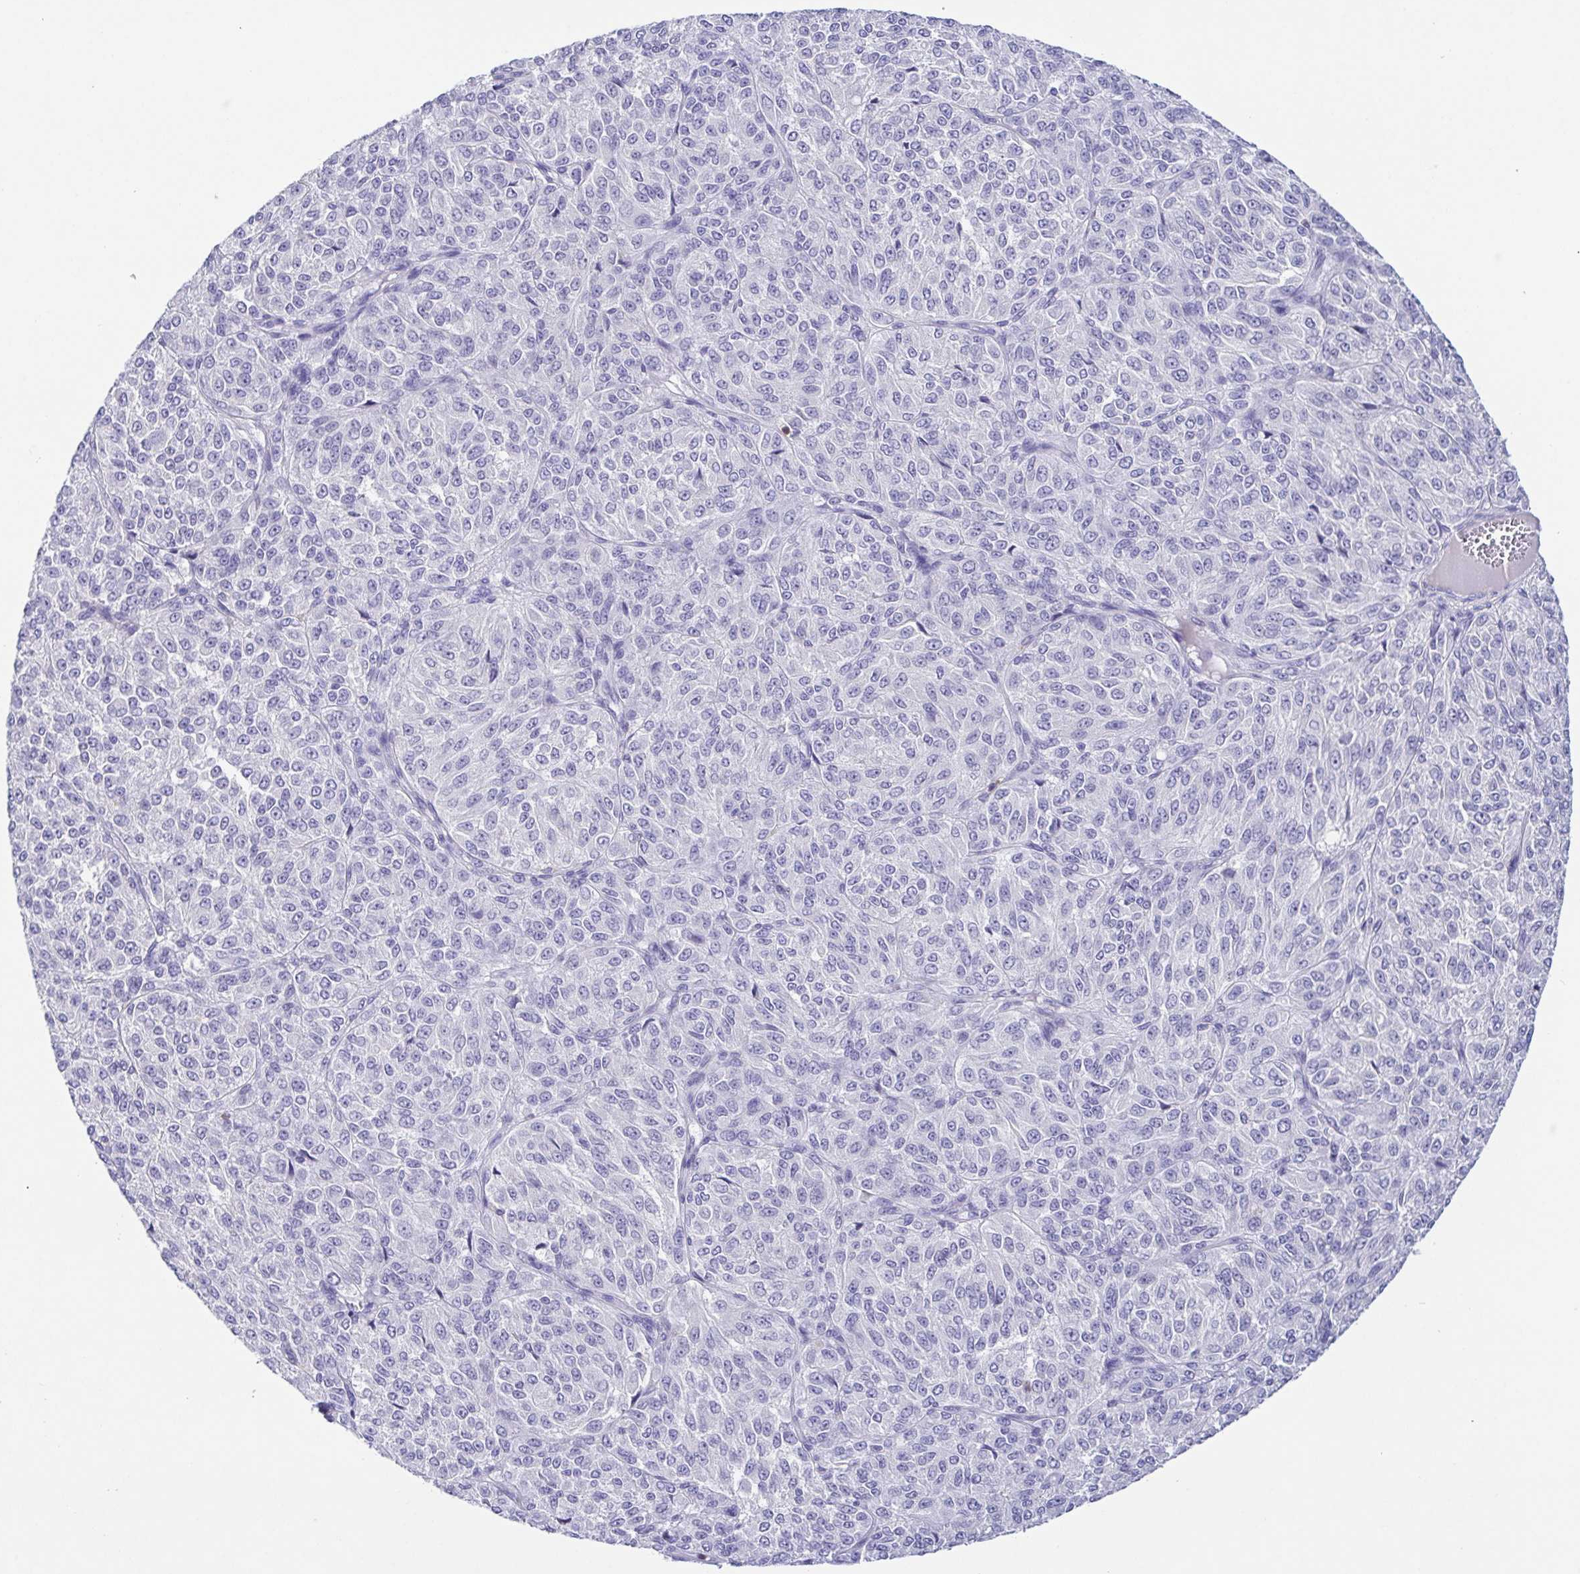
{"staining": {"intensity": "negative", "quantity": "none", "location": "none"}, "tissue": "melanoma", "cell_type": "Tumor cells", "image_type": "cancer", "snomed": [{"axis": "morphology", "description": "Malignant melanoma, Metastatic site"}, {"axis": "topography", "description": "Brain"}], "caption": "DAB (3,3'-diaminobenzidine) immunohistochemical staining of human malignant melanoma (metastatic site) exhibits no significant expression in tumor cells.", "gene": "PGLYRP1", "patient": {"sex": "female", "age": 56}}